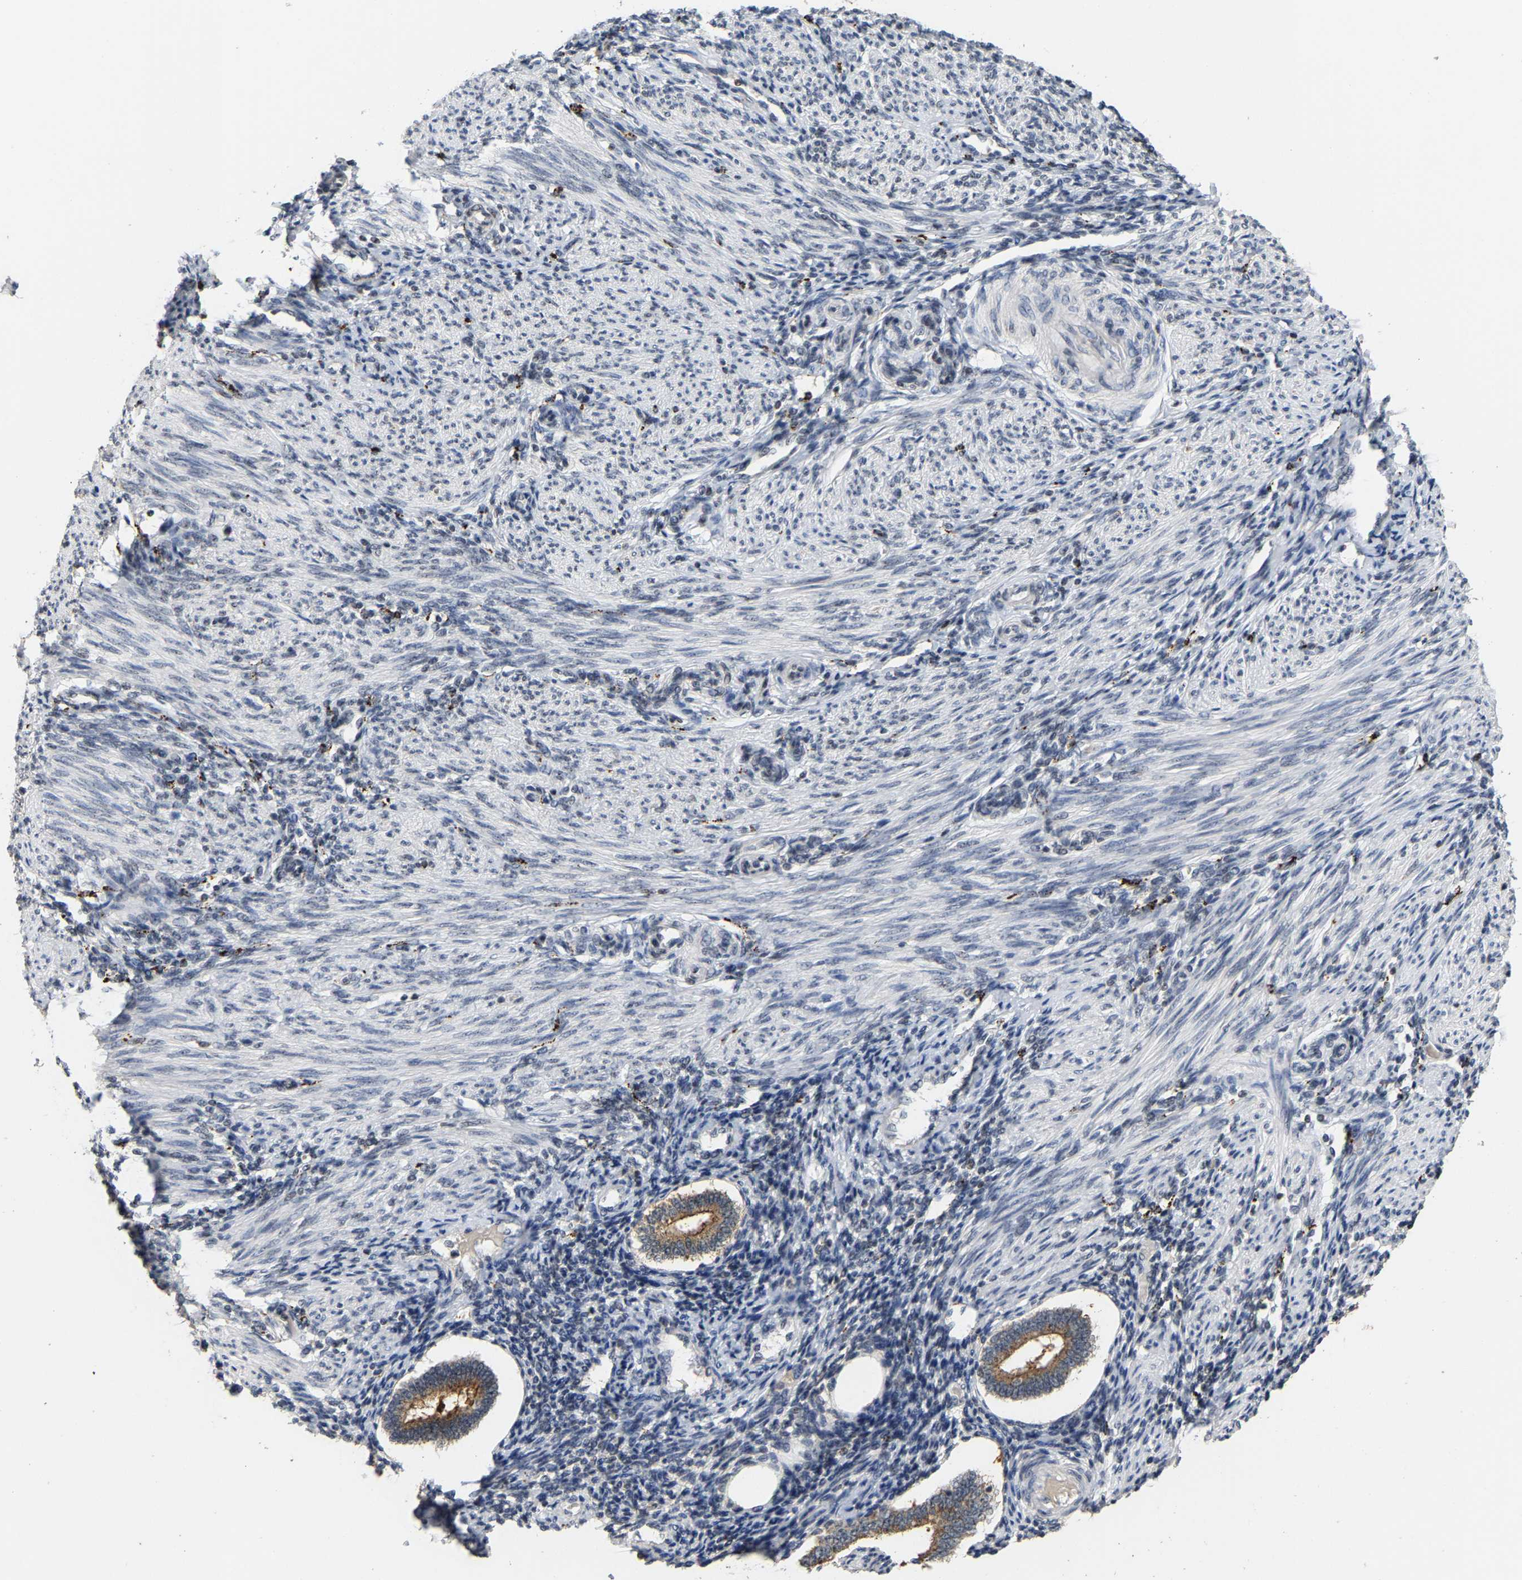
{"staining": {"intensity": "moderate", "quantity": "25%-75%", "location": "cytoplasmic/membranous"}, "tissue": "endometrium", "cell_type": "Cells in endometrial stroma", "image_type": "normal", "snomed": [{"axis": "morphology", "description": "Normal tissue, NOS"}, {"axis": "topography", "description": "Endometrium"}], "caption": "Unremarkable endometrium displays moderate cytoplasmic/membranous positivity in about 25%-75% of cells in endometrial stroma The protein of interest is stained brown, and the nuclei are stained in blue (DAB IHC with brightfield microscopy, high magnification)..", "gene": "NOP58", "patient": {"sex": "female", "age": 42}}